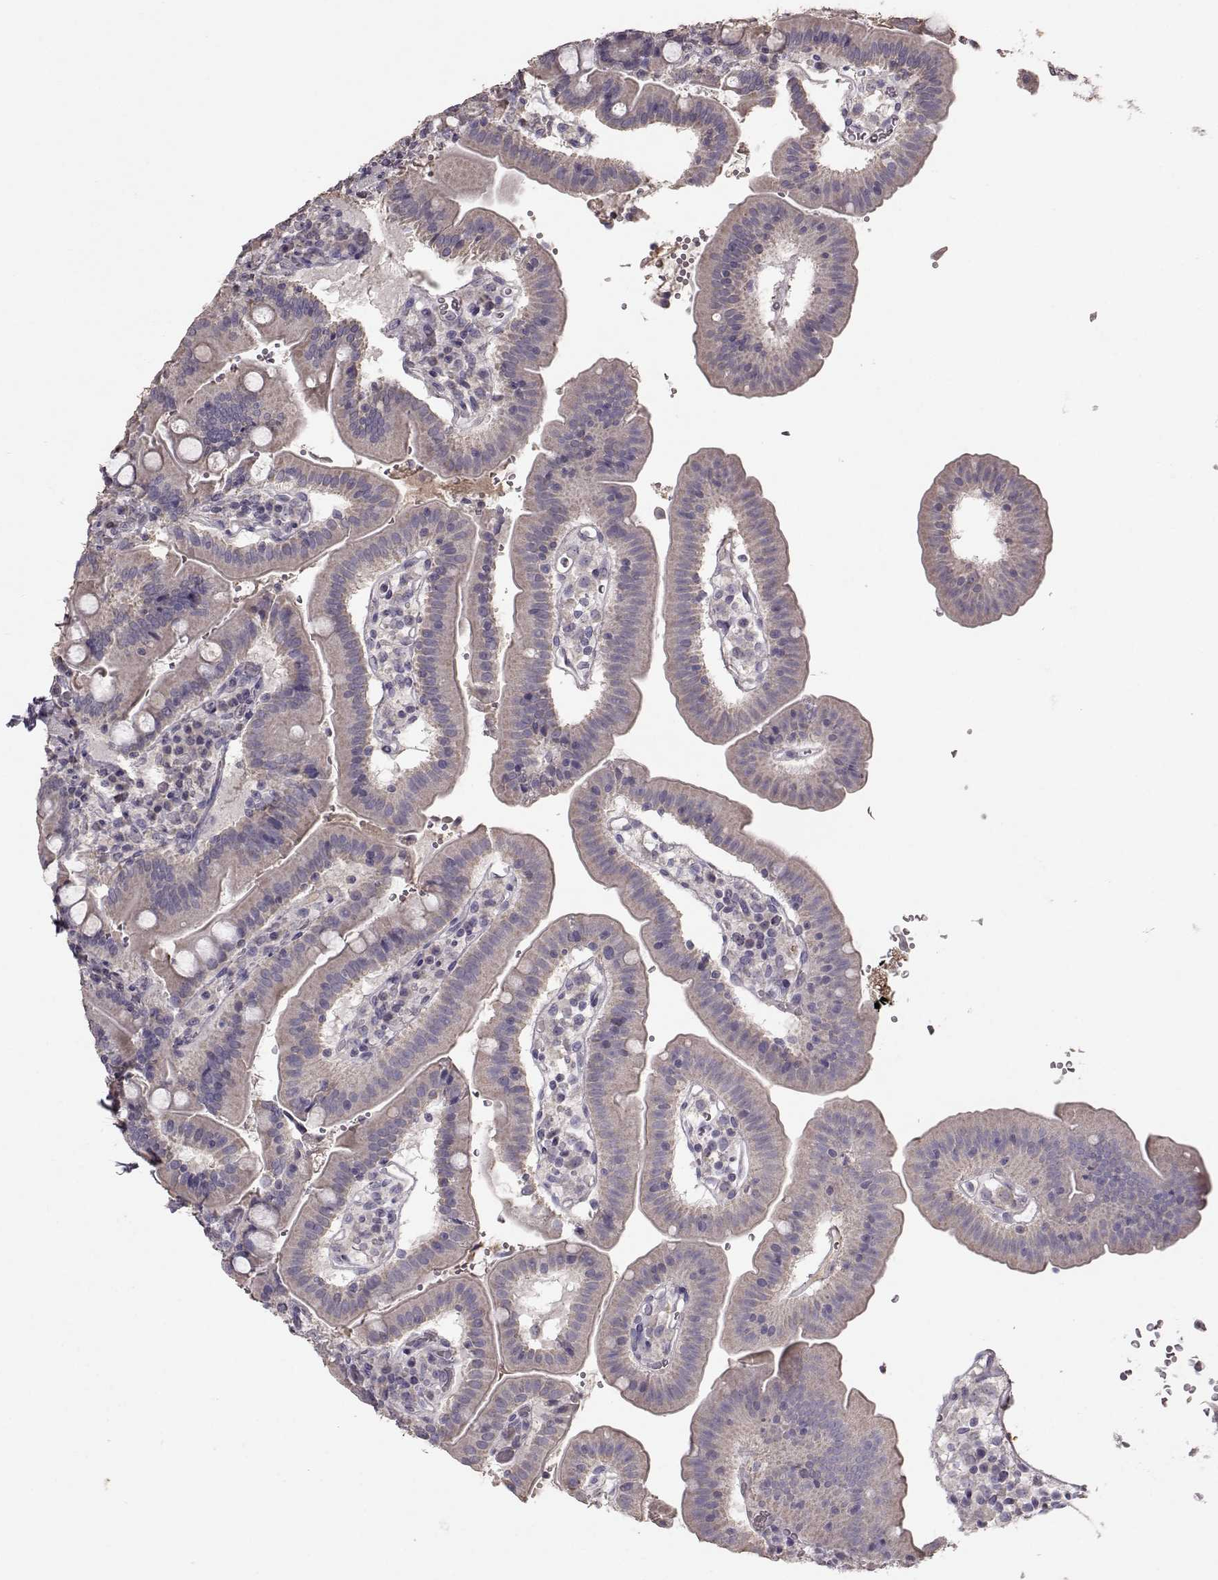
{"staining": {"intensity": "weak", "quantity": "25%-75%", "location": "cytoplasmic/membranous"}, "tissue": "duodenum", "cell_type": "Glandular cells", "image_type": "normal", "snomed": [{"axis": "morphology", "description": "Normal tissue, NOS"}, {"axis": "topography", "description": "Duodenum"}], "caption": "The immunohistochemical stain shows weak cytoplasmic/membranous expression in glandular cells of normal duodenum.", "gene": "PMCH", "patient": {"sex": "female", "age": 62}}